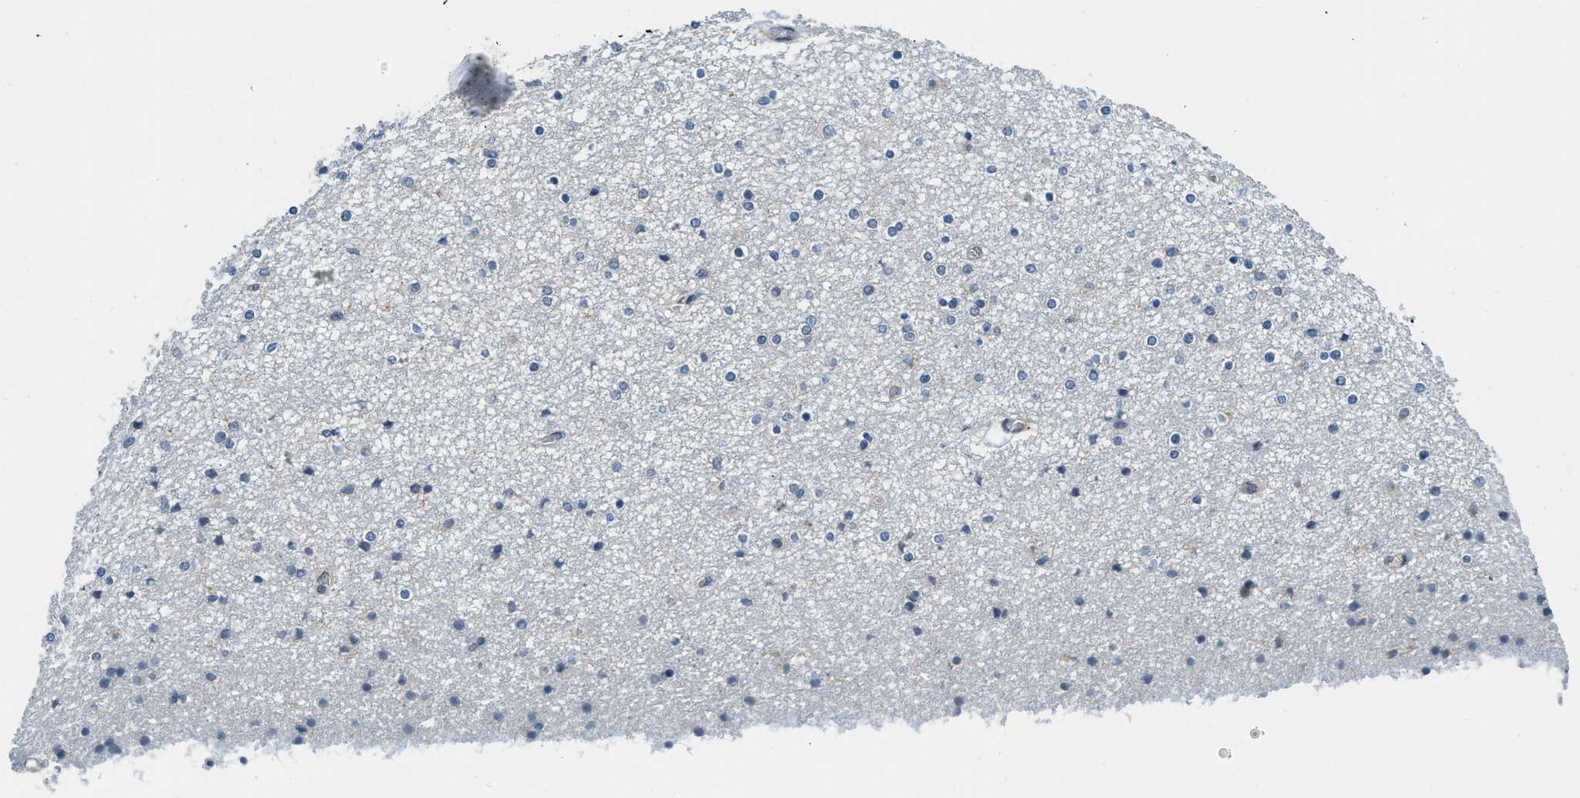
{"staining": {"intensity": "negative", "quantity": "none", "location": "none"}, "tissue": "caudate", "cell_type": "Glial cells", "image_type": "normal", "snomed": [{"axis": "morphology", "description": "Normal tissue, NOS"}, {"axis": "topography", "description": "Lateral ventricle wall"}], "caption": "The immunohistochemistry histopathology image has no significant positivity in glial cells of caudate. The staining is performed using DAB (3,3'-diaminobenzidine) brown chromogen with nuclei counter-stained in using hematoxylin.", "gene": "BCAP31", "patient": {"sex": "female", "age": 54}}